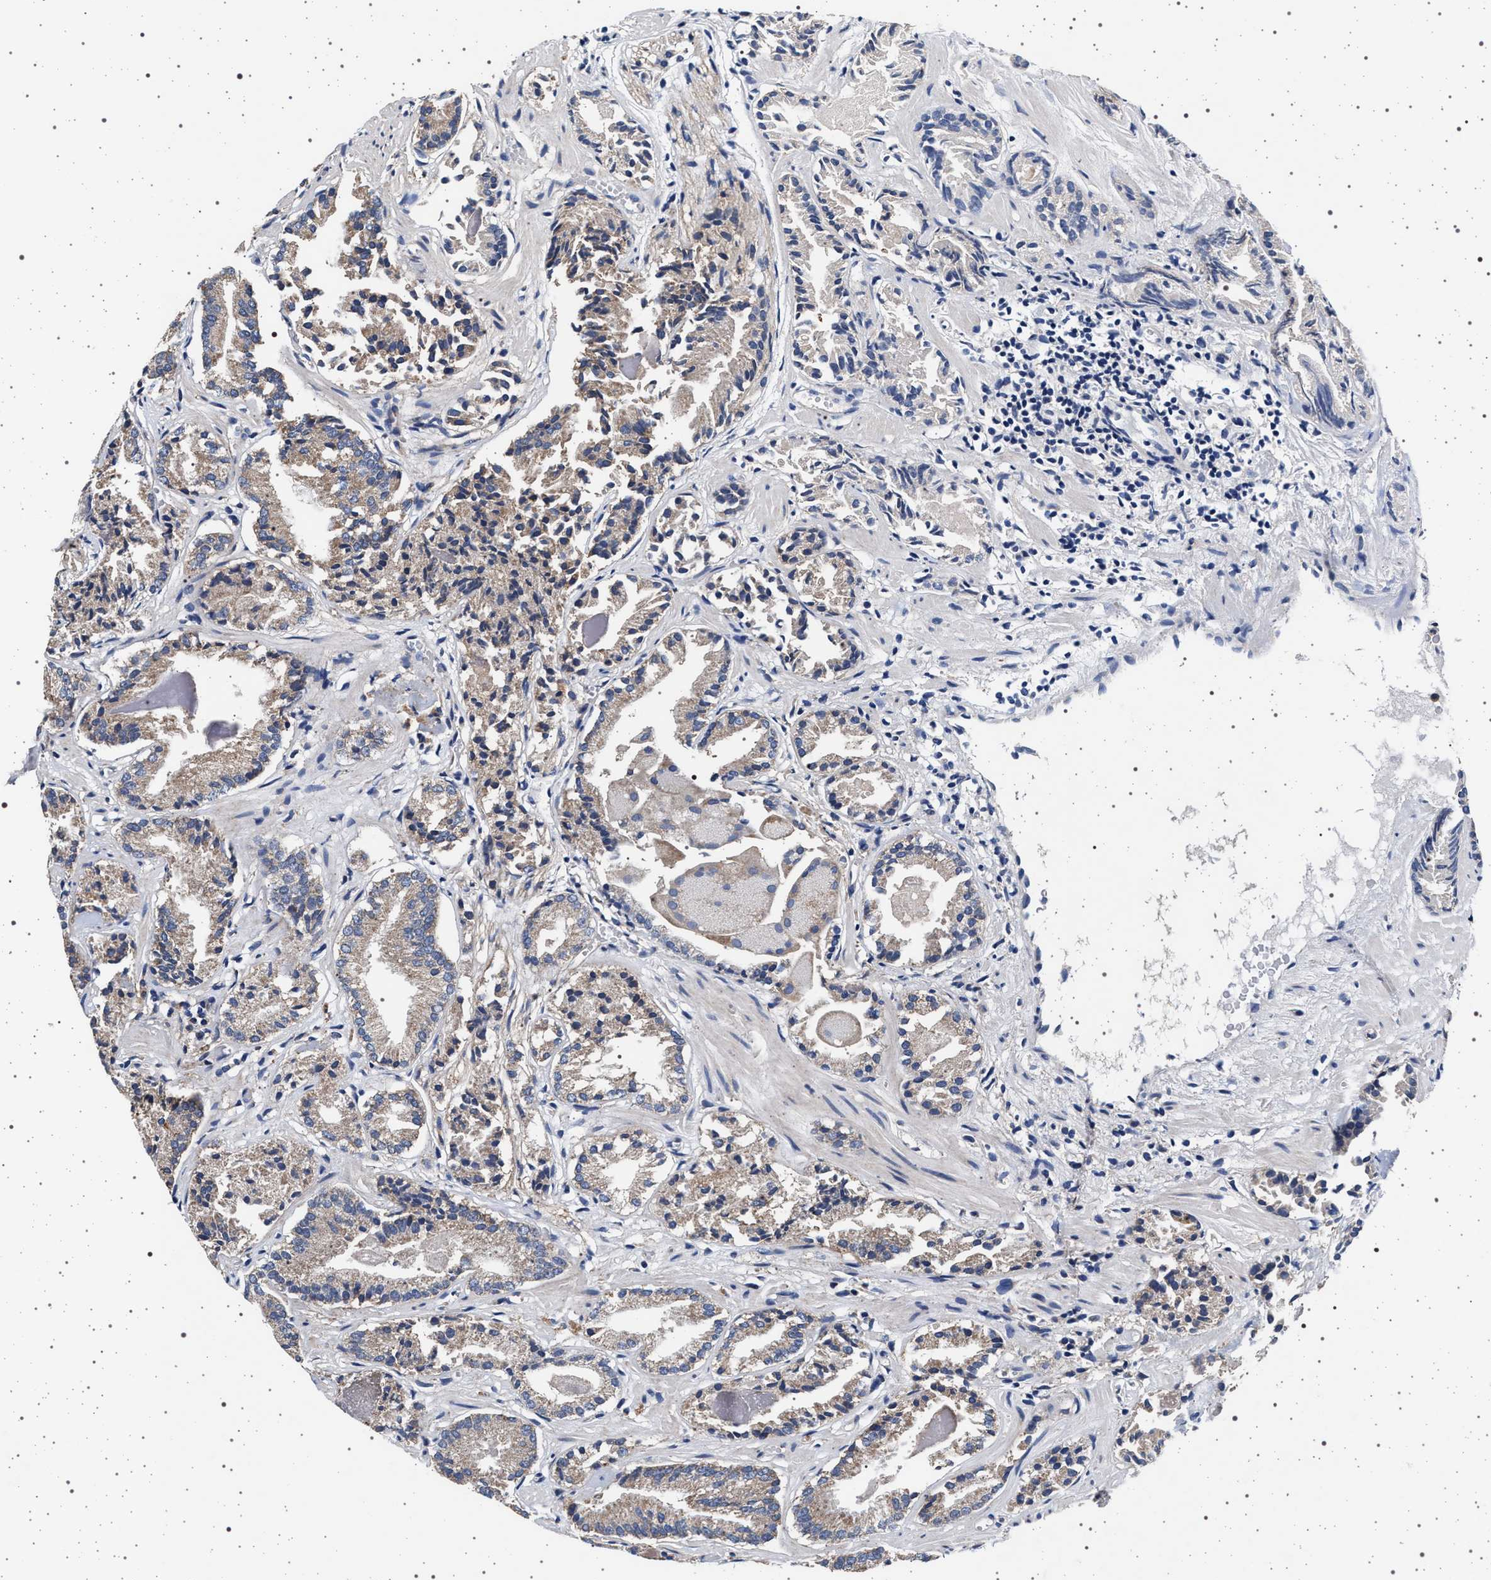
{"staining": {"intensity": "weak", "quantity": "<25%", "location": "cytoplasmic/membranous"}, "tissue": "prostate cancer", "cell_type": "Tumor cells", "image_type": "cancer", "snomed": [{"axis": "morphology", "description": "Adenocarcinoma, Low grade"}, {"axis": "topography", "description": "Prostate"}], "caption": "The histopathology image displays no staining of tumor cells in prostate low-grade adenocarcinoma.", "gene": "MAP3K2", "patient": {"sex": "male", "age": 51}}